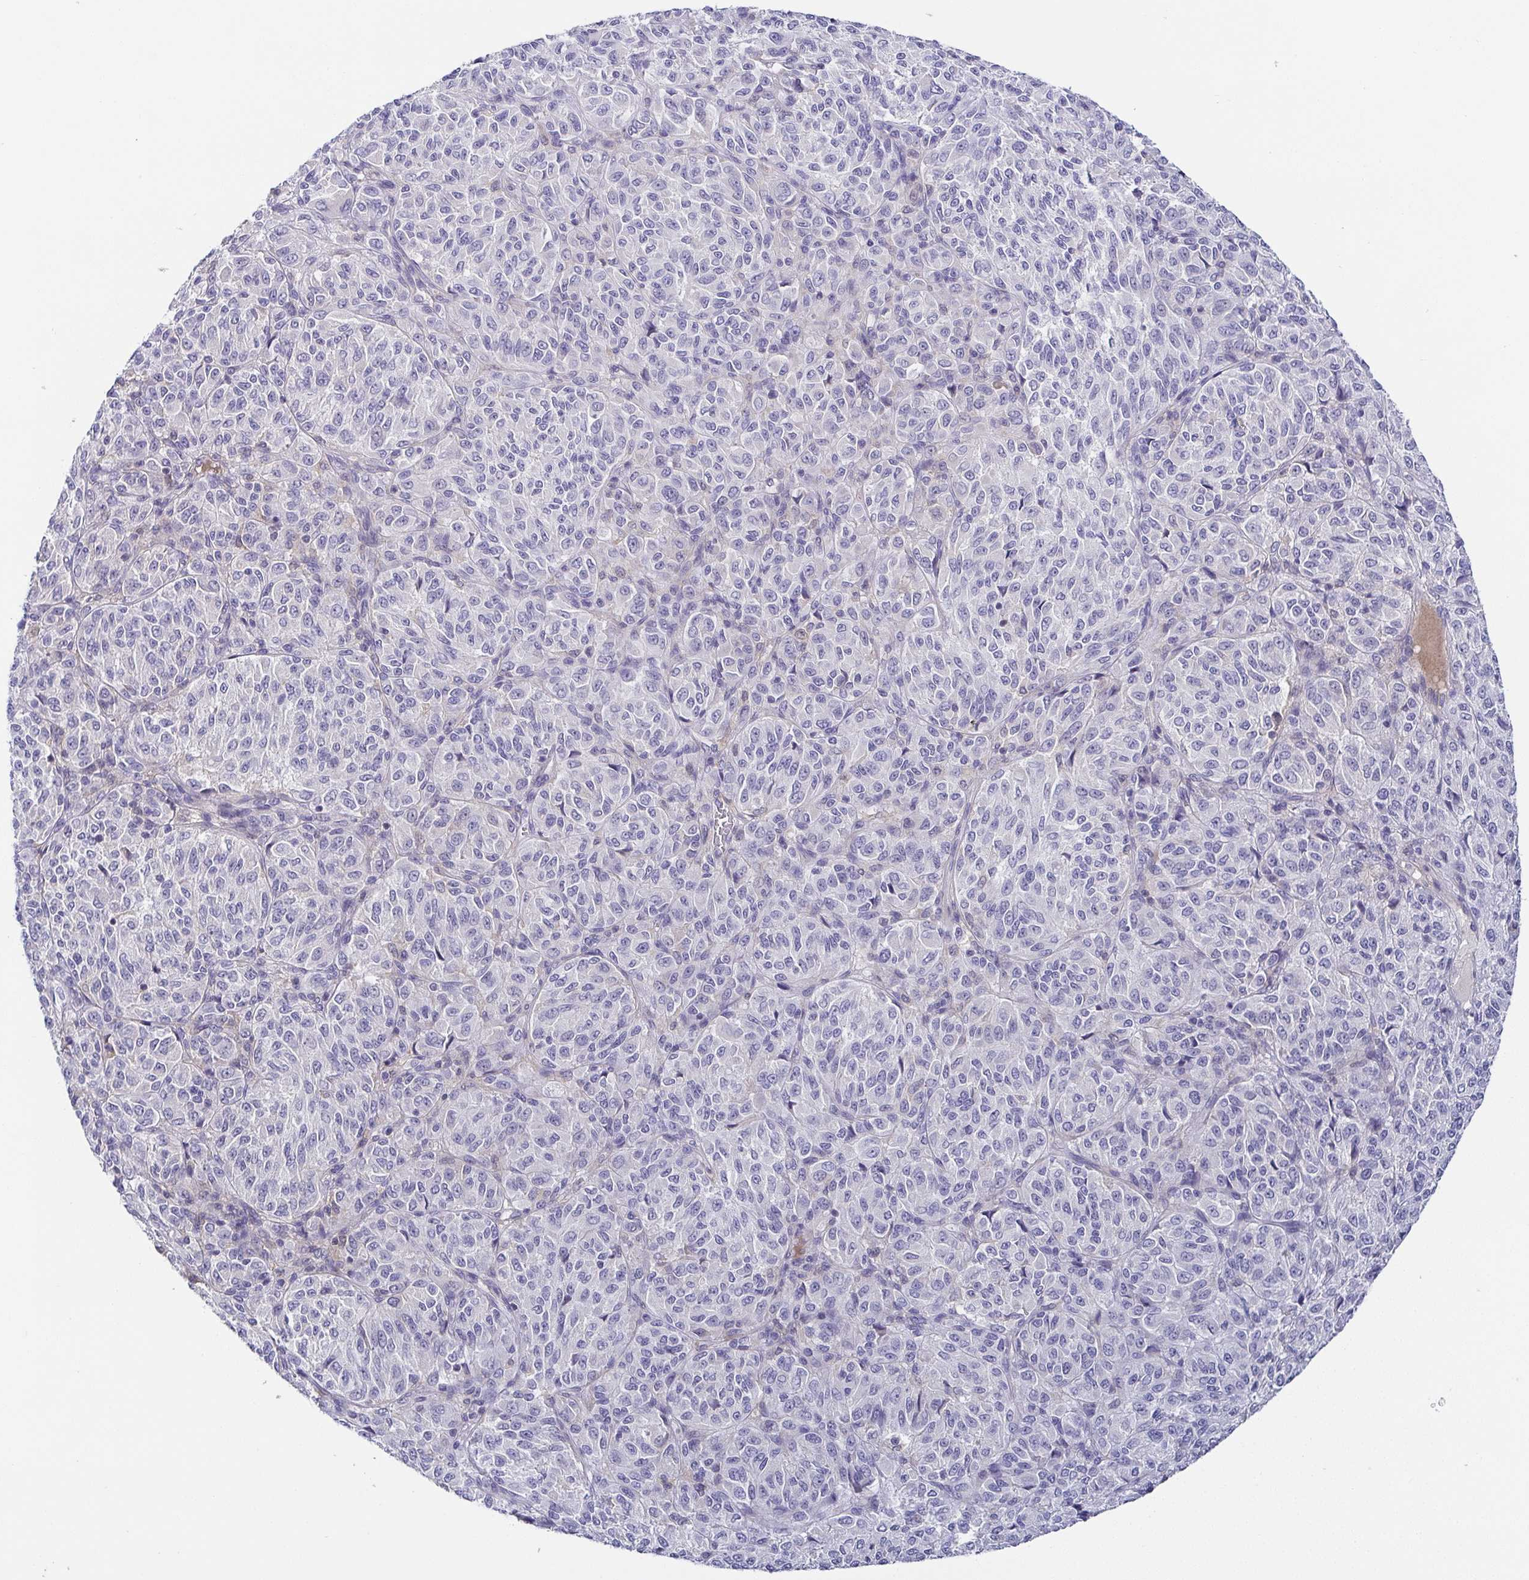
{"staining": {"intensity": "negative", "quantity": "none", "location": "none"}, "tissue": "melanoma", "cell_type": "Tumor cells", "image_type": "cancer", "snomed": [{"axis": "morphology", "description": "Malignant melanoma, Metastatic site"}, {"axis": "topography", "description": "Brain"}], "caption": "Tumor cells show no significant protein expression in malignant melanoma (metastatic site).", "gene": "RNASE7", "patient": {"sex": "female", "age": 56}}